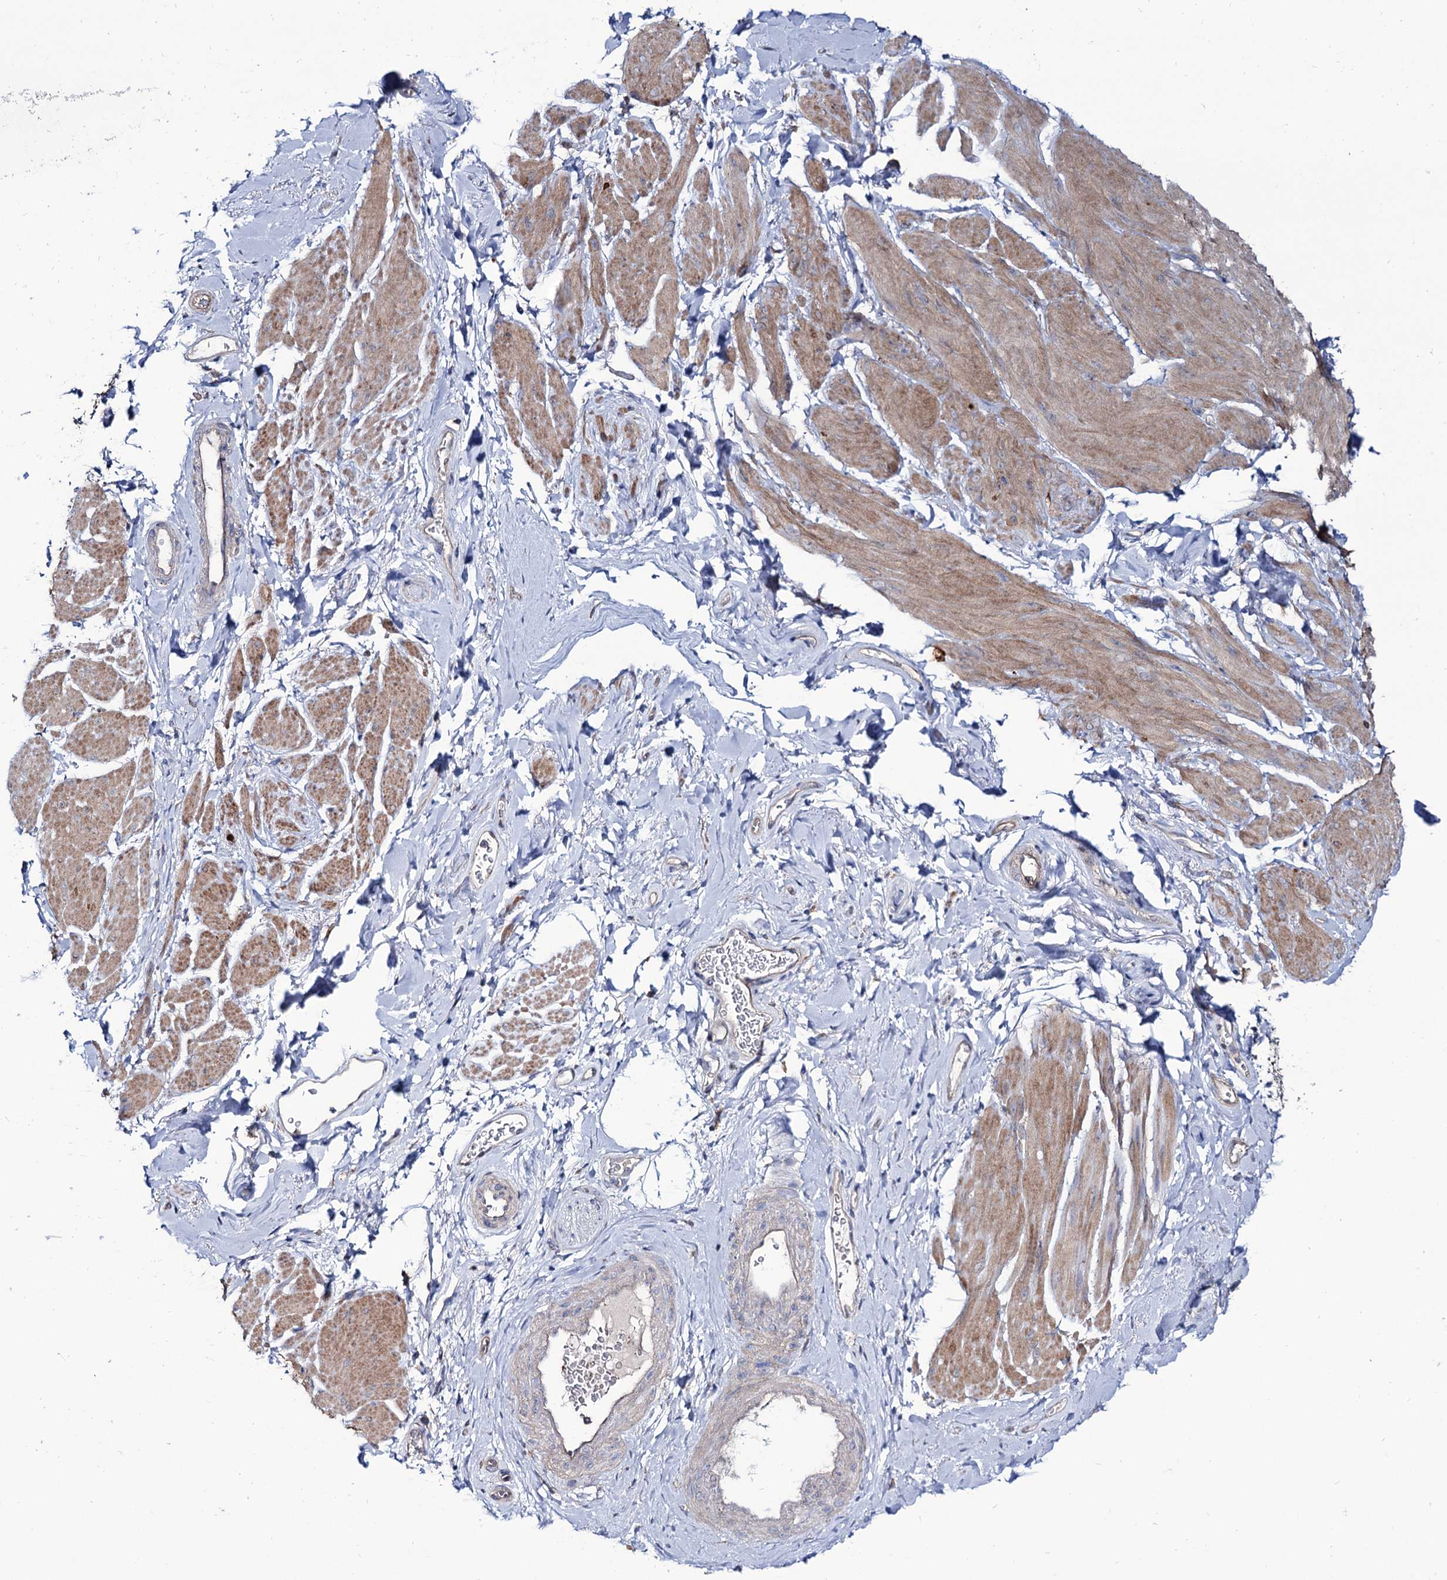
{"staining": {"intensity": "moderate", "quantity": "25%-75%", "location": "cytoplasmic/membranous"}, "tissue": "smooth muscle", "cell_type": "Smooth muscle cells", "image_type": "normal", "snomed": [{"axis": "morphology", "description": "Normal tissue, NOS"}, {"axis": "topography", "description": "Smooth muscle"}, {"axis": "topography", "description": "Peripheral nerve tissue"}], "caption": "The image reveals staining of unremarkable smooth muscle, revealing moderate cytoplasmic/membranous protein positivity (brown color) within smooth muscle cells. Ihc stains the protein of interest in brown and the nuclei are stained blue.", "gene": "SEC24A", "patient": {"sex": "male", "age": 69}}